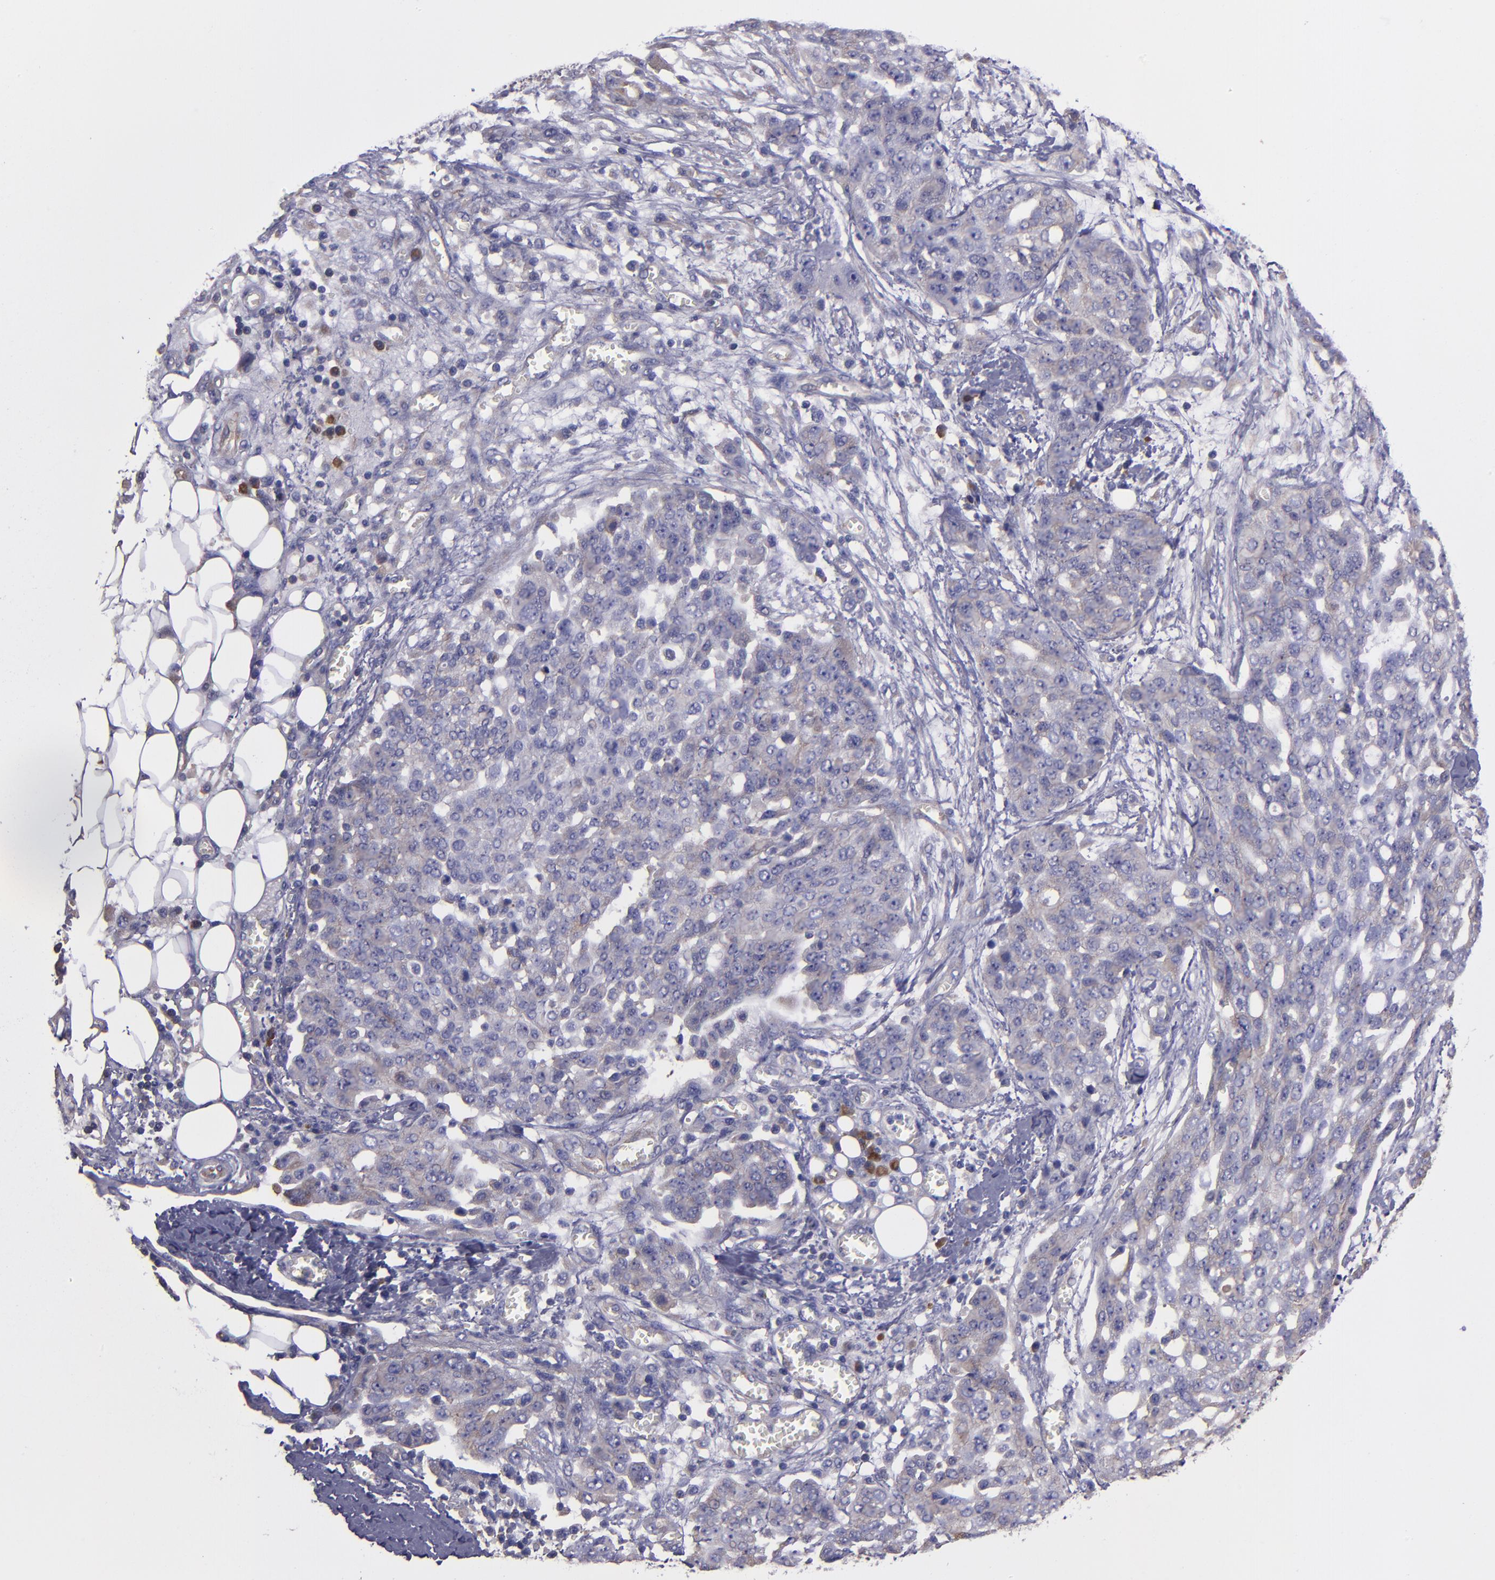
{"staining": {"intensity": "weak", "quantity": "<25%", "location": "cytoplasmic/membranous"}, "tissue": "ovarian cancer", "cell_type": "Tumor cells", "image_type": "cancer", "snomed": [{"axis": "morphology", "description": "Cystadenocarcinoma, serous, NOS"}, {"axis": "topography", "description": "Soft tissue"}, {"axis": "topography", "description": "Ovary"}], "caption": "IHC of human ovarian cancer exhibits no expression in tumor cells.", "gene": "CARS1", "patient": {"sex": "female", "age": 57}}